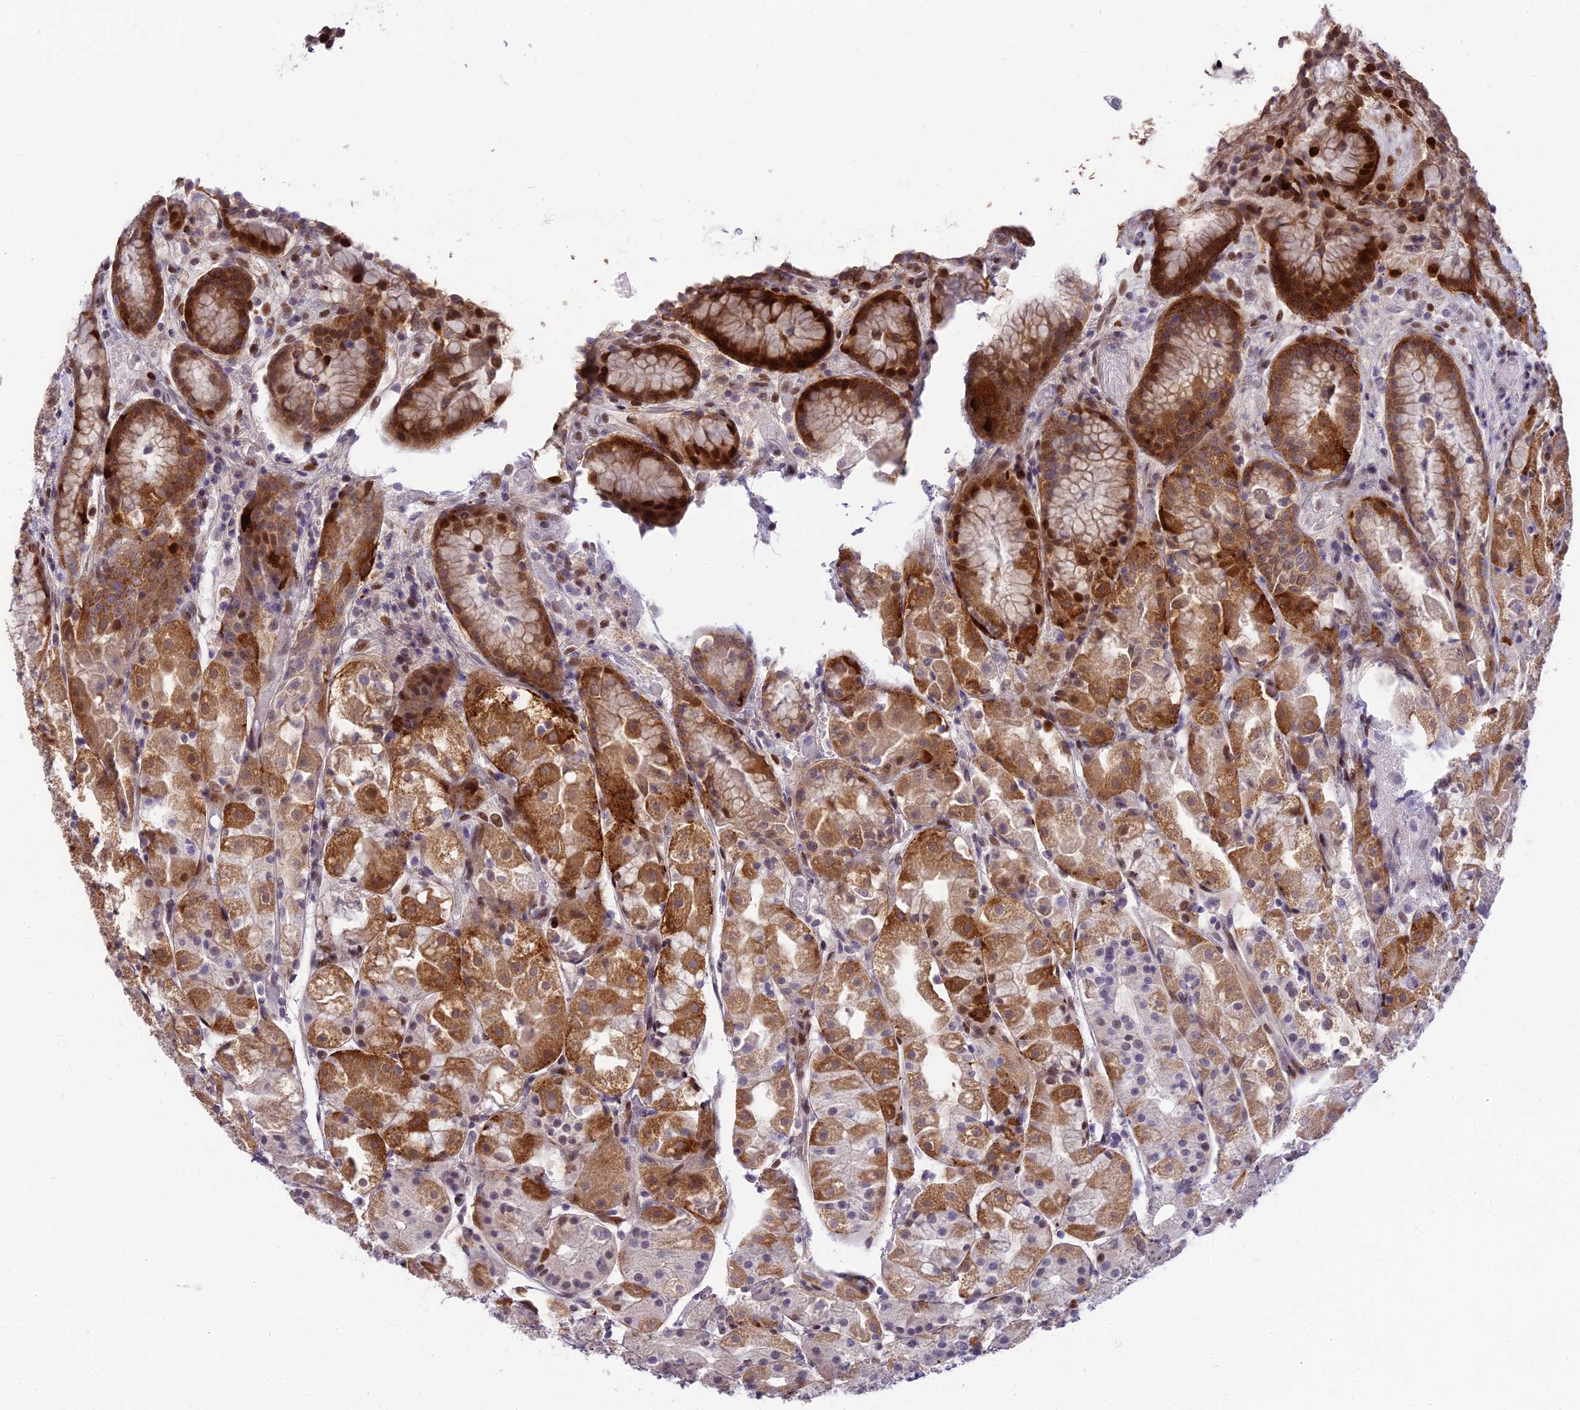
{"staining": {"intensity": "strong", "quantity": ">75%", "location": "cytoplasmic/membranous,nuclear"}, "tissue": "stomach", "cell_type": "Glandular cells", "image_type": "normal", "snomed": [{"axis": "morphology", "description": "Normal tissue, NOS"}, {"axis": "topography", "description": "Stomach, upper"}], "caption": "Immunohistochemical staining of unremarkable human stomach displays strong cytoplasmic/membranous,nuclear protein staining in approximately >75% of glandular cells. The staining is performed using DAB brown chromogen to label protein expression. The nuclei are counter-stained blue using hematoxylin.", "gene": "ZNF707", "patient": {"sex": "male", "age": 72}}